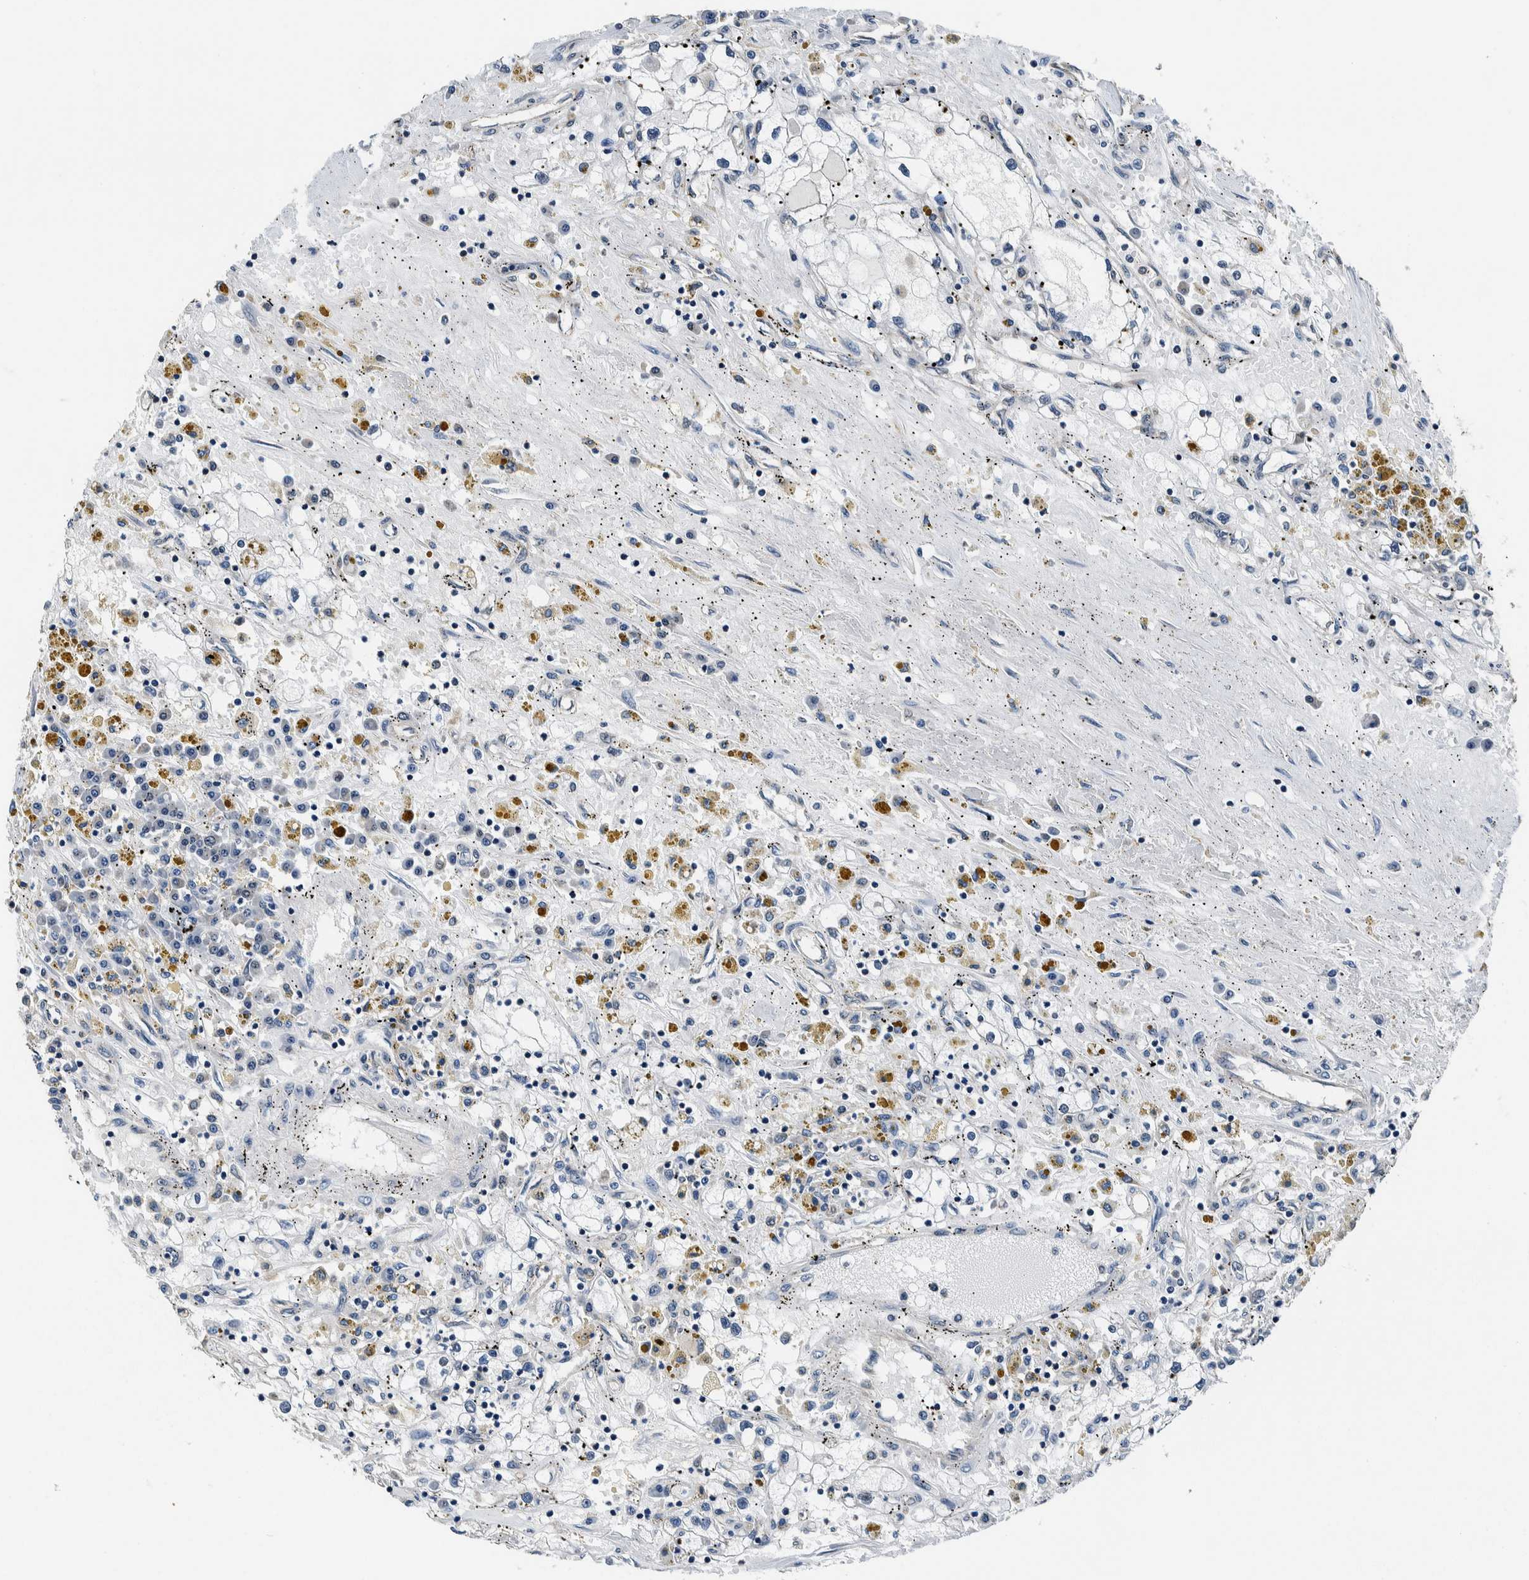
{"staining": {"intensity": "negative", "quantity": "none", "location": "none"}, "tissue": "renal cancer", "cell_type": "Tumor cells", "image_type": "cancer", "snomed": [{"axis": "morphology", "description": "Adenocarcinoma, NOS"}, {"axis": "topography", "description": "Kidney"}], "caption": "Human adenocarcinoma (renal) stained for a protein using immunohistochemistry reveals no positivity in tumor cells.", "gene": "NIBAN2", "patient": {"sex": "male", "age": 56}}